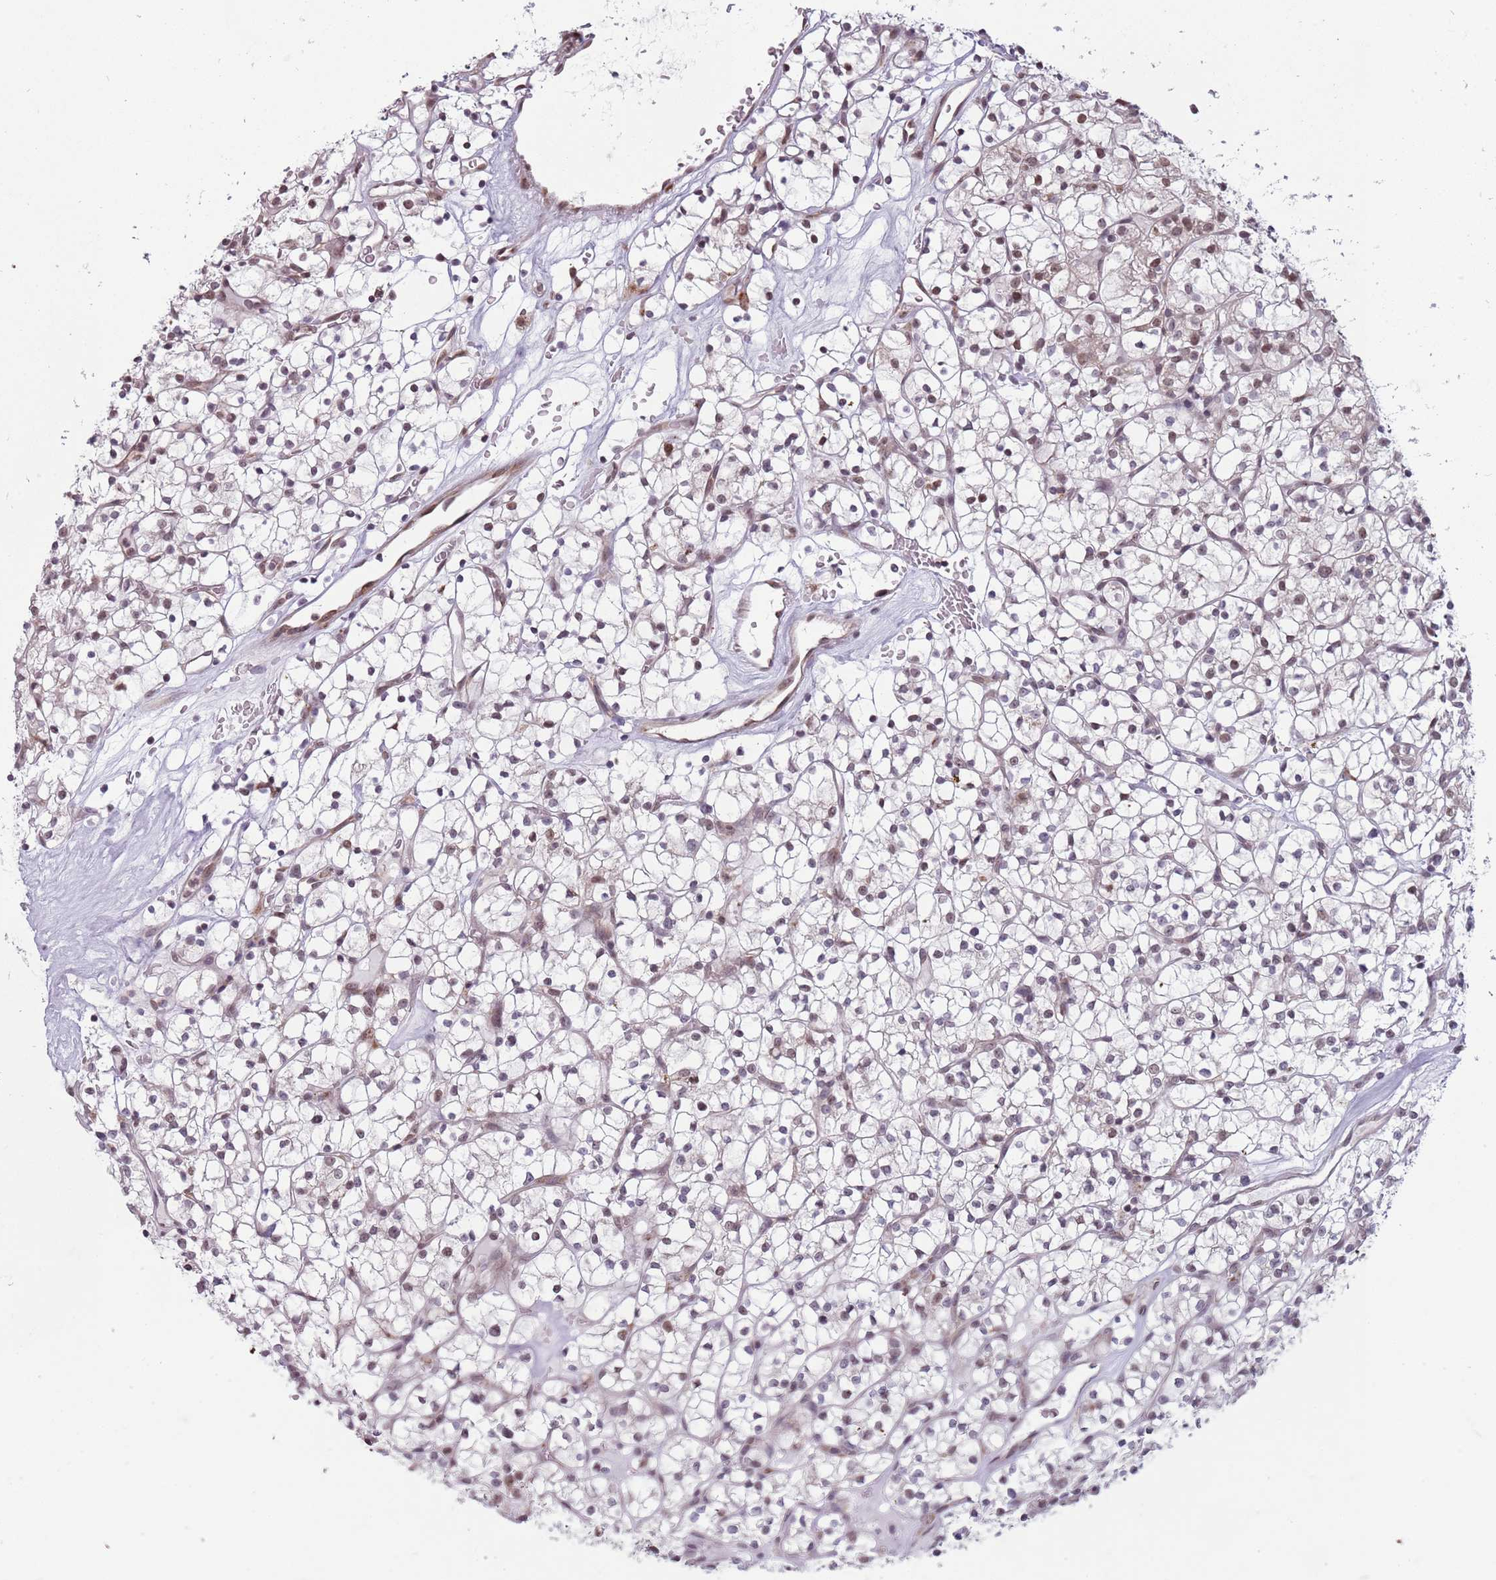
{"staining": {"intensity": "moderate", "quantity": "<25%", "location": "nuclear"}, "tissue": "renal cancer", "cell_type": "Tumor cells", "image_type": "cancer", "snomed": [{"axis": "morphology", "description": "Adenocarcinoma, NOS"}, {"axis": "topography", "description": "Kidney"}], "caption": "Immunohistochemistry (IHC) image of neoplastic tissue: human renal cancer (adenocarcinoma) stained using immunohistochemistry (IHC) shows low levels of moderate protein expression localized specifically in the nuclear of tumor cells, appearing as a nuclear brown color.", "gene": "BARD1", "patient": {"sex": "female", "age": 64}}